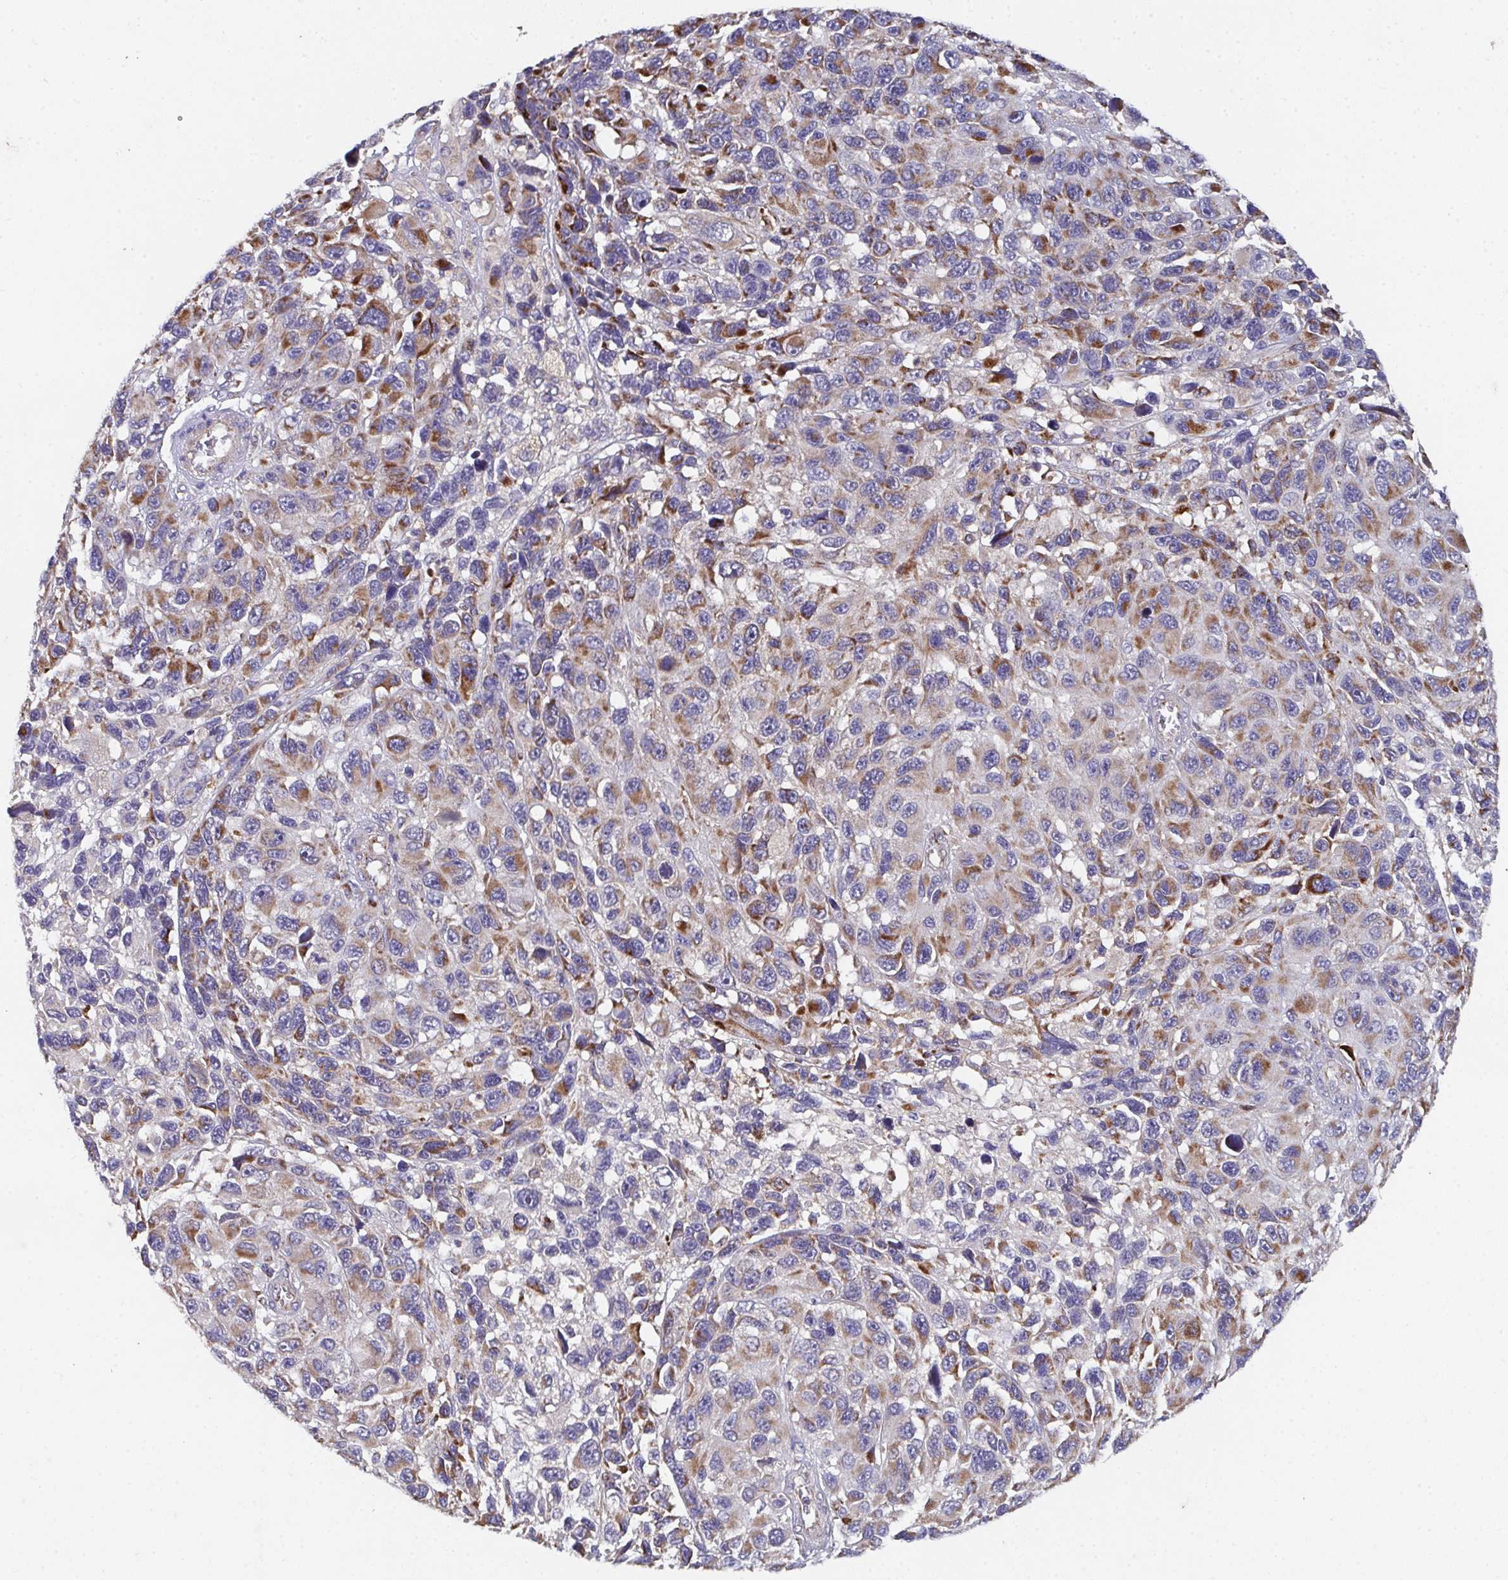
{"staining": {"intensity": "moderate", "quantity": "25%-75%", "location": "cytoplasmic/membranous"}, "tissue": "melanoma", "cell_type": "Tumor cells", "image_type": "cancer", "snomed": [{"axis": "morphology", "description": "Malignant melanoma, NOS"}, {"axis": "topography", "description": "Skin"}], "caption": "High-power microscopy captured an IHC histopathology image of malignant melanoma, revealing moderate cytoplasmic/membranous positivity in about 25%-75% of tumor cells.", "gene": "MT-ND3", "patient": {"sex": "male", "age": 53}}